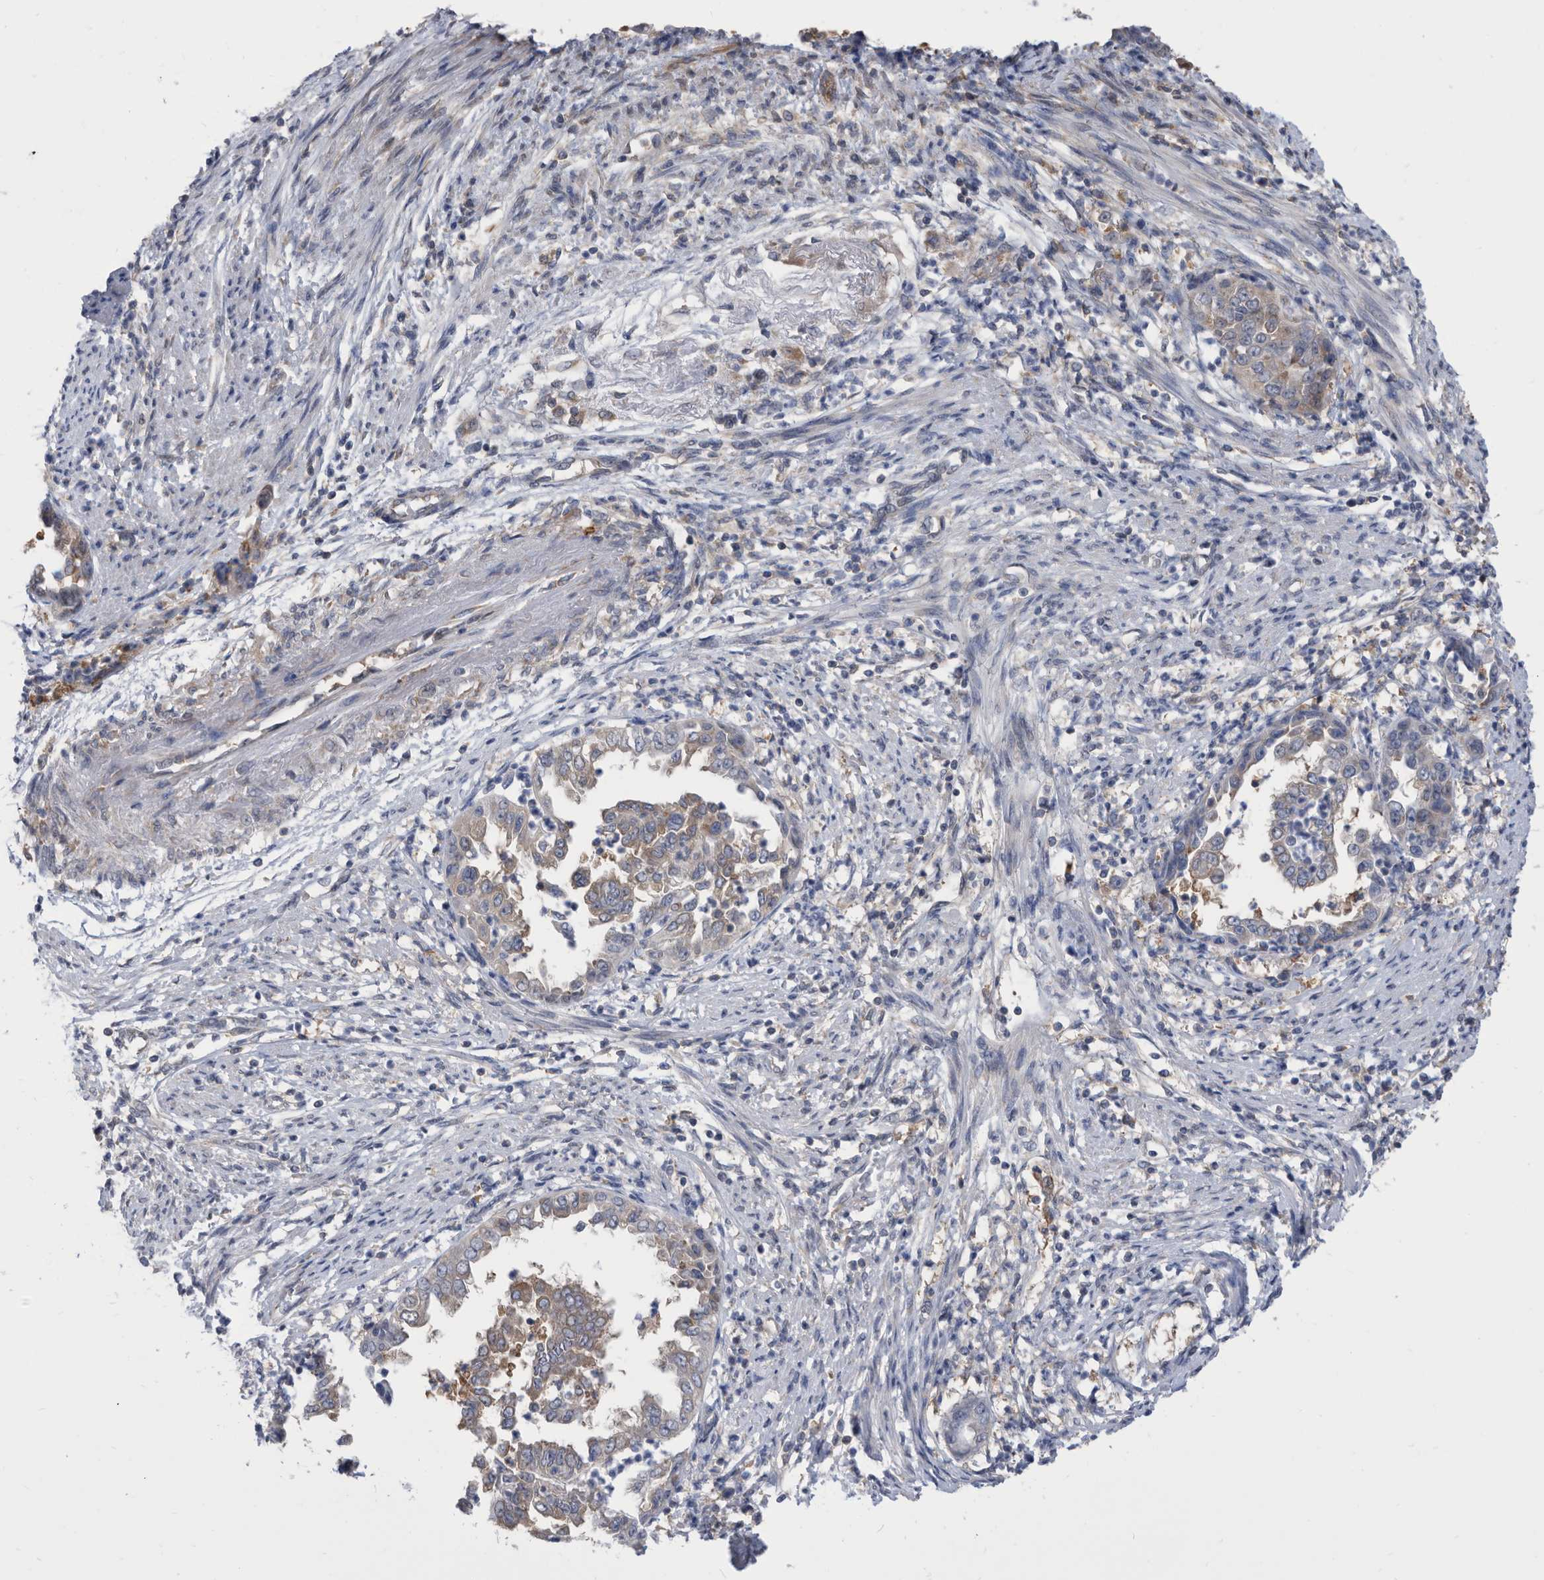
{"staining": {"intensity": "weak", "quantity": "25%-75%", "location": "cytoplasmic/membranous"}, "tissue": "endometrial cancer", "cell_type": "Tumor cells", "image_type": "cancer", "snomed": [{"axis": "morphology", "description": "Adenocarcinoma, NOS"}, {"axis": "topography", "description": "Endometrium"}], "caption": "Weak cytoplasmic/membranous protein expression is appreciated in about 25%-75% of tumor cells in endometrial cancer.", "gene": "CCT4", "patient": {"sex": "female", "age": 85}}